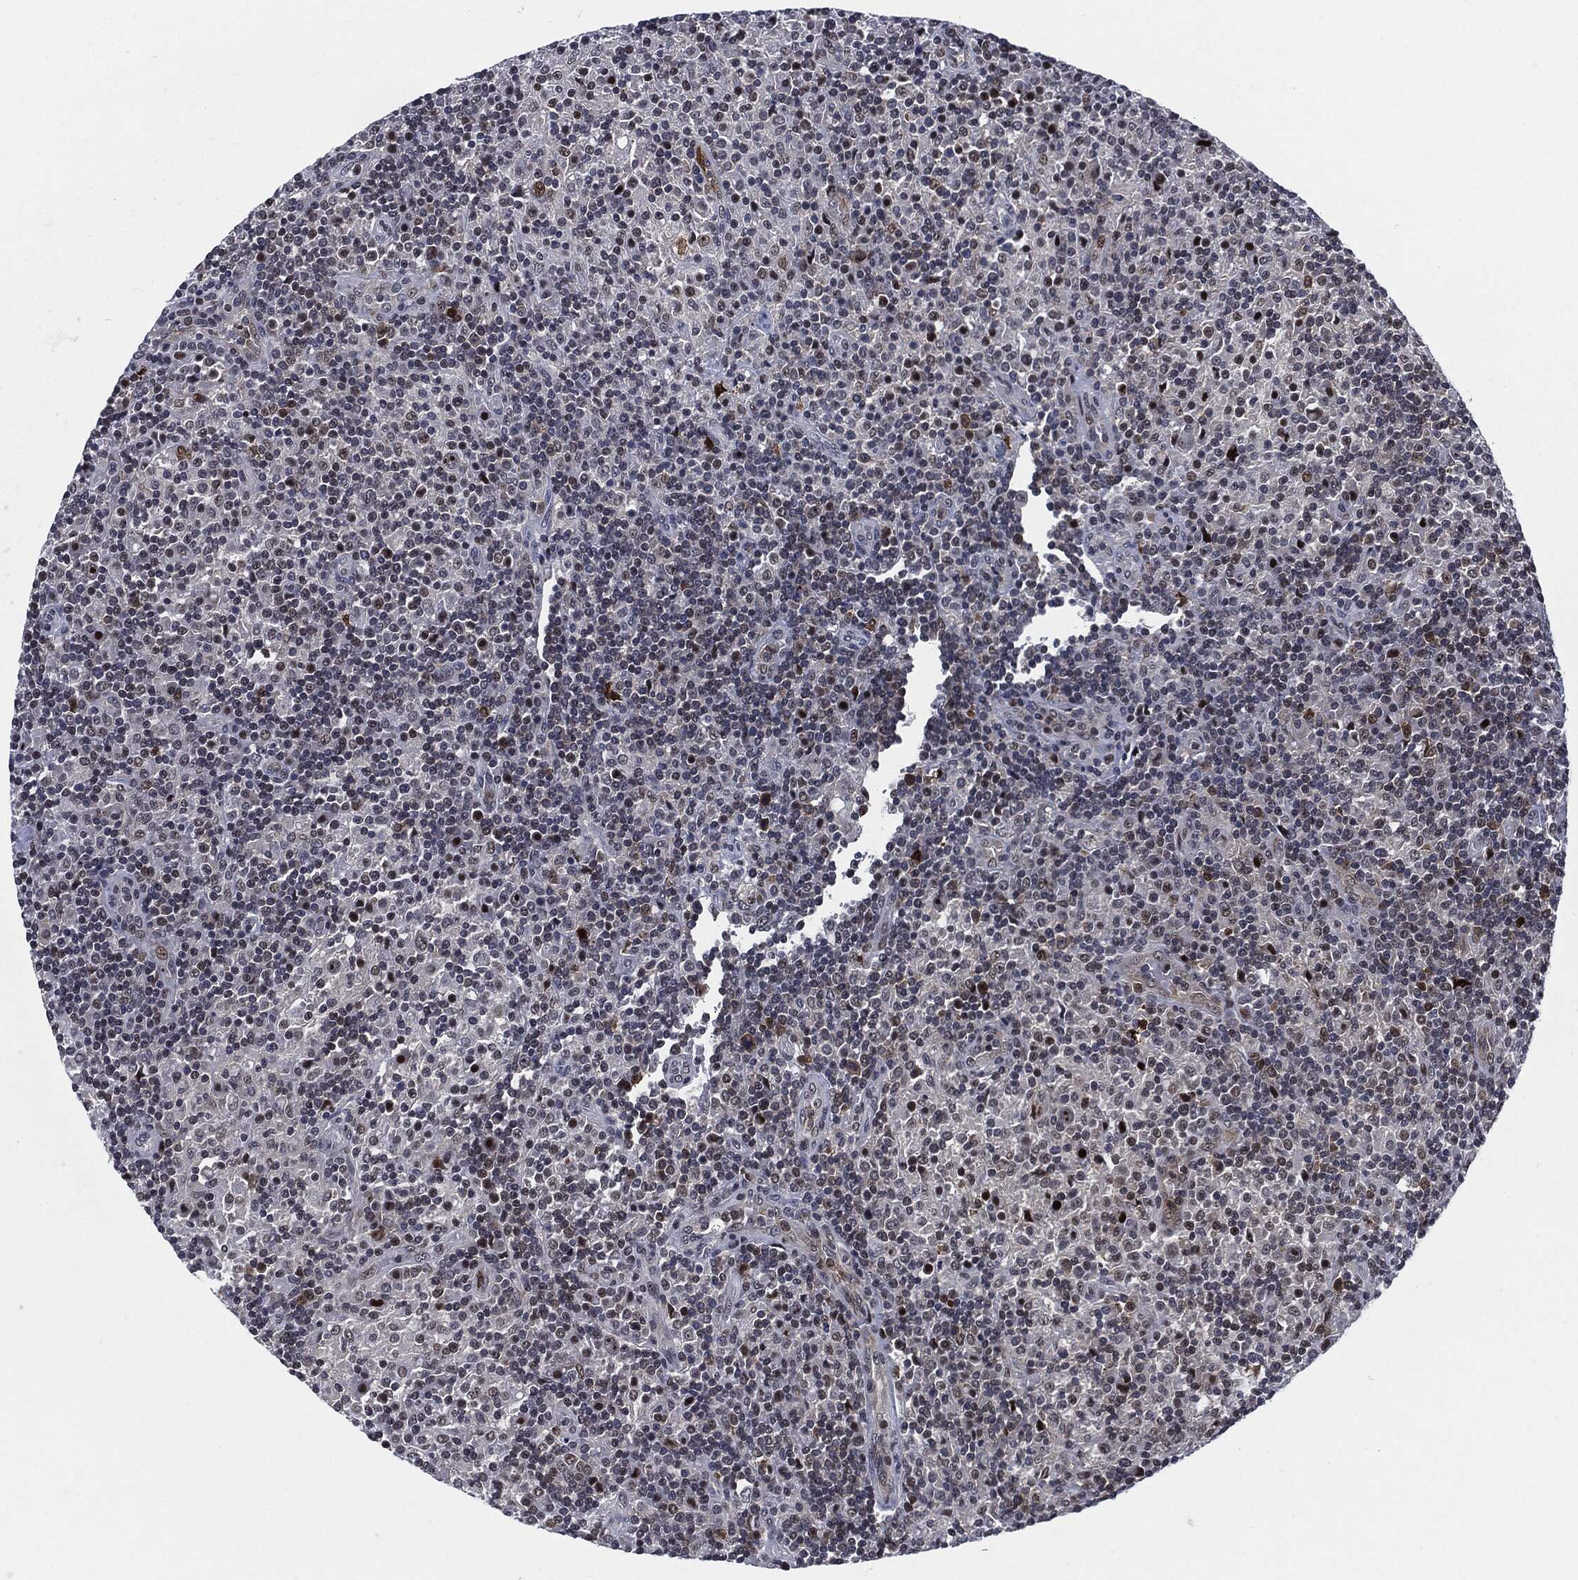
{"staining": {"intensity": "strong", "quantity": "25%-75%", "location": "nuclear"}, "tissue": "lymphoma", "cell_type": "Tumor cells", "image_type": "cancer", "snomed": [{"axis": "morphology", "description": "Hodgkin's disease, NOS"}, {"axis": "topography", "description": "Lymph node"}], "caption": "Lymphoma stained for a protein demonstrates strong nuclear positivity in tumor cells.", "gene": "AKT2", "patient": {"sex": "male", "age": 70}}